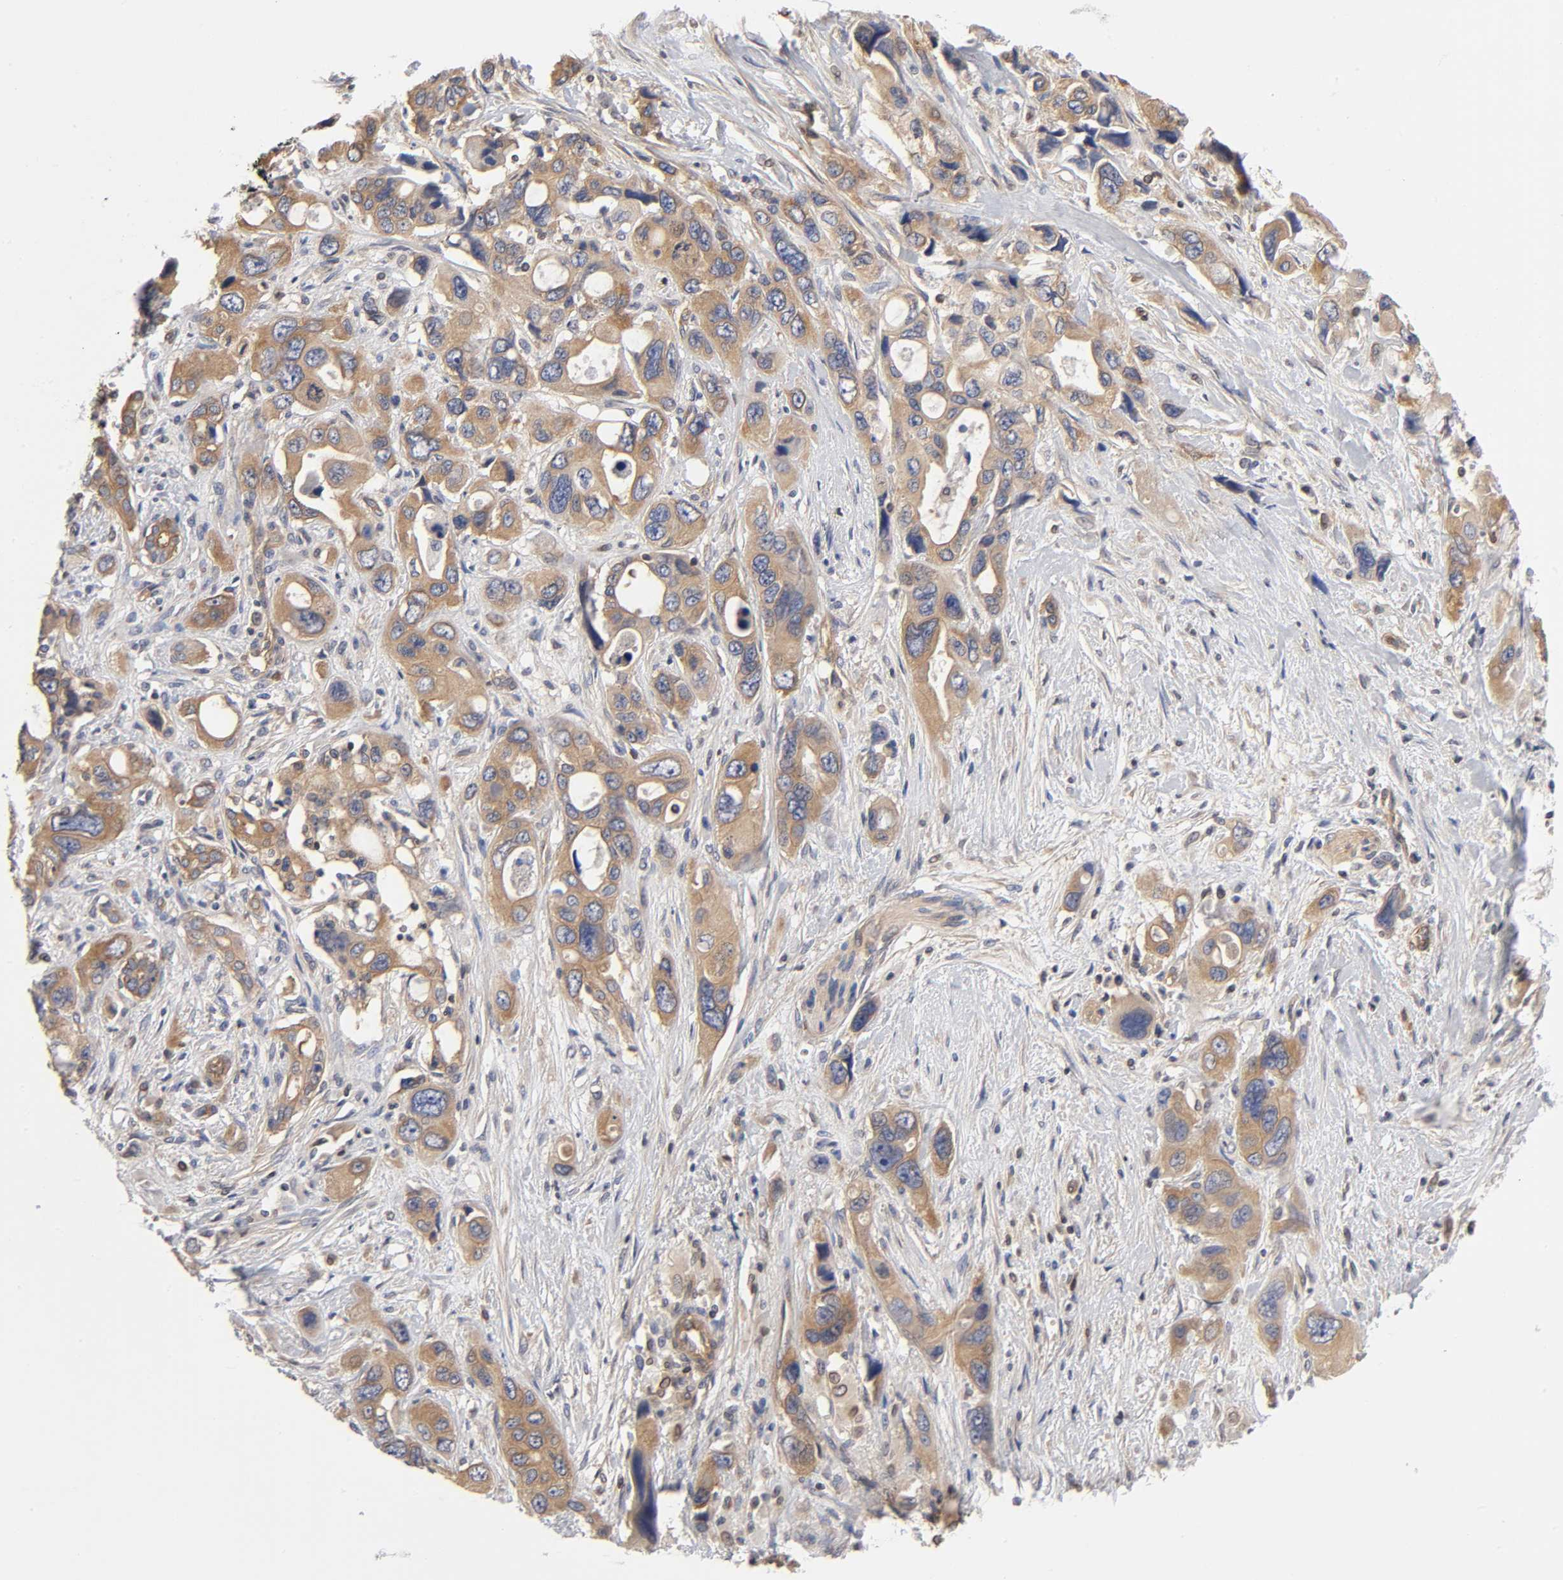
{"staining": {"intensity": "moderate", "quantity": ">75%", "location": "cytoplasmic/membranous"}, "tissue": "pancreatic cancer", "cell_type": "Tumor cells", "image_type": "cancer", "snomed": [{"axis": "morphology", "description": "Adenocarcinoma, NOS"}, {"axis": "topography", "description": "Pancreas"}], "caption": "Protein staining of adenocarcinoma (pancreatic) tissue demonstrates moderate cytoplasmic/membranous positivity in about >75% of tumor cells.", "gene": "STRN3", "patient": {"sex": "male", "age": 46}}